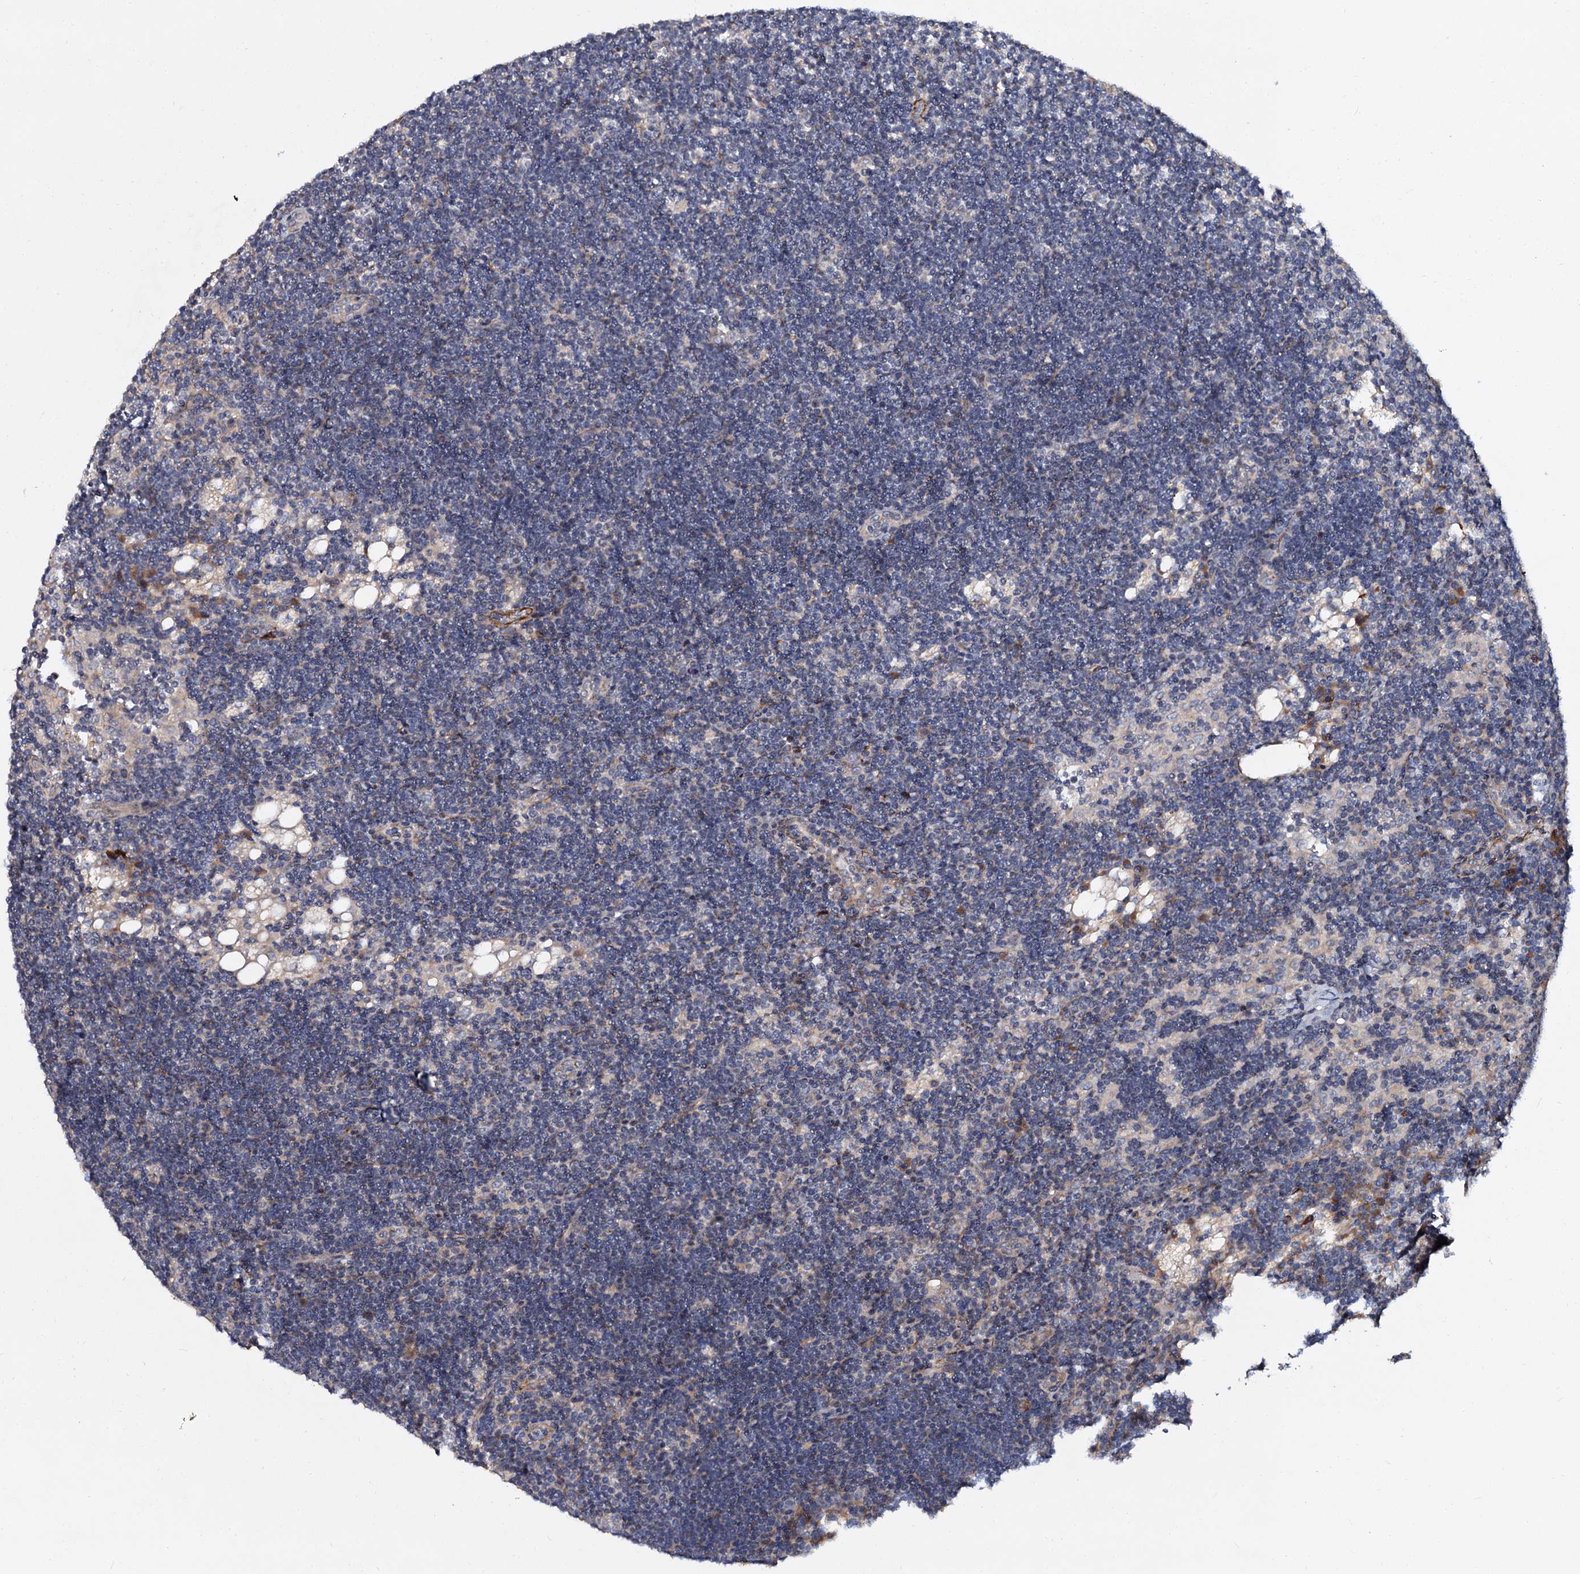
{"staining": {"intensity": "negative", "quantity": "none", "location": "none"}, "tissue": "lymph node", "cell_type": "Germinal center cells", "image_type": "normal", "snomed": [{"axis": "morphology", "description": "Normal tissue, NOS"}, {"axis": "topography", "description": "Lymph node"}], "caption": "Lymph node was stained to show a protein in brown. There is no significant staining in germinal center cells. (DAB (3,3'-diaminobenzidine) IHC visualized using brightfield microscopy, high magnification).", "gene": "ISM2", "patient": {"sex": "male", "age": 24}}